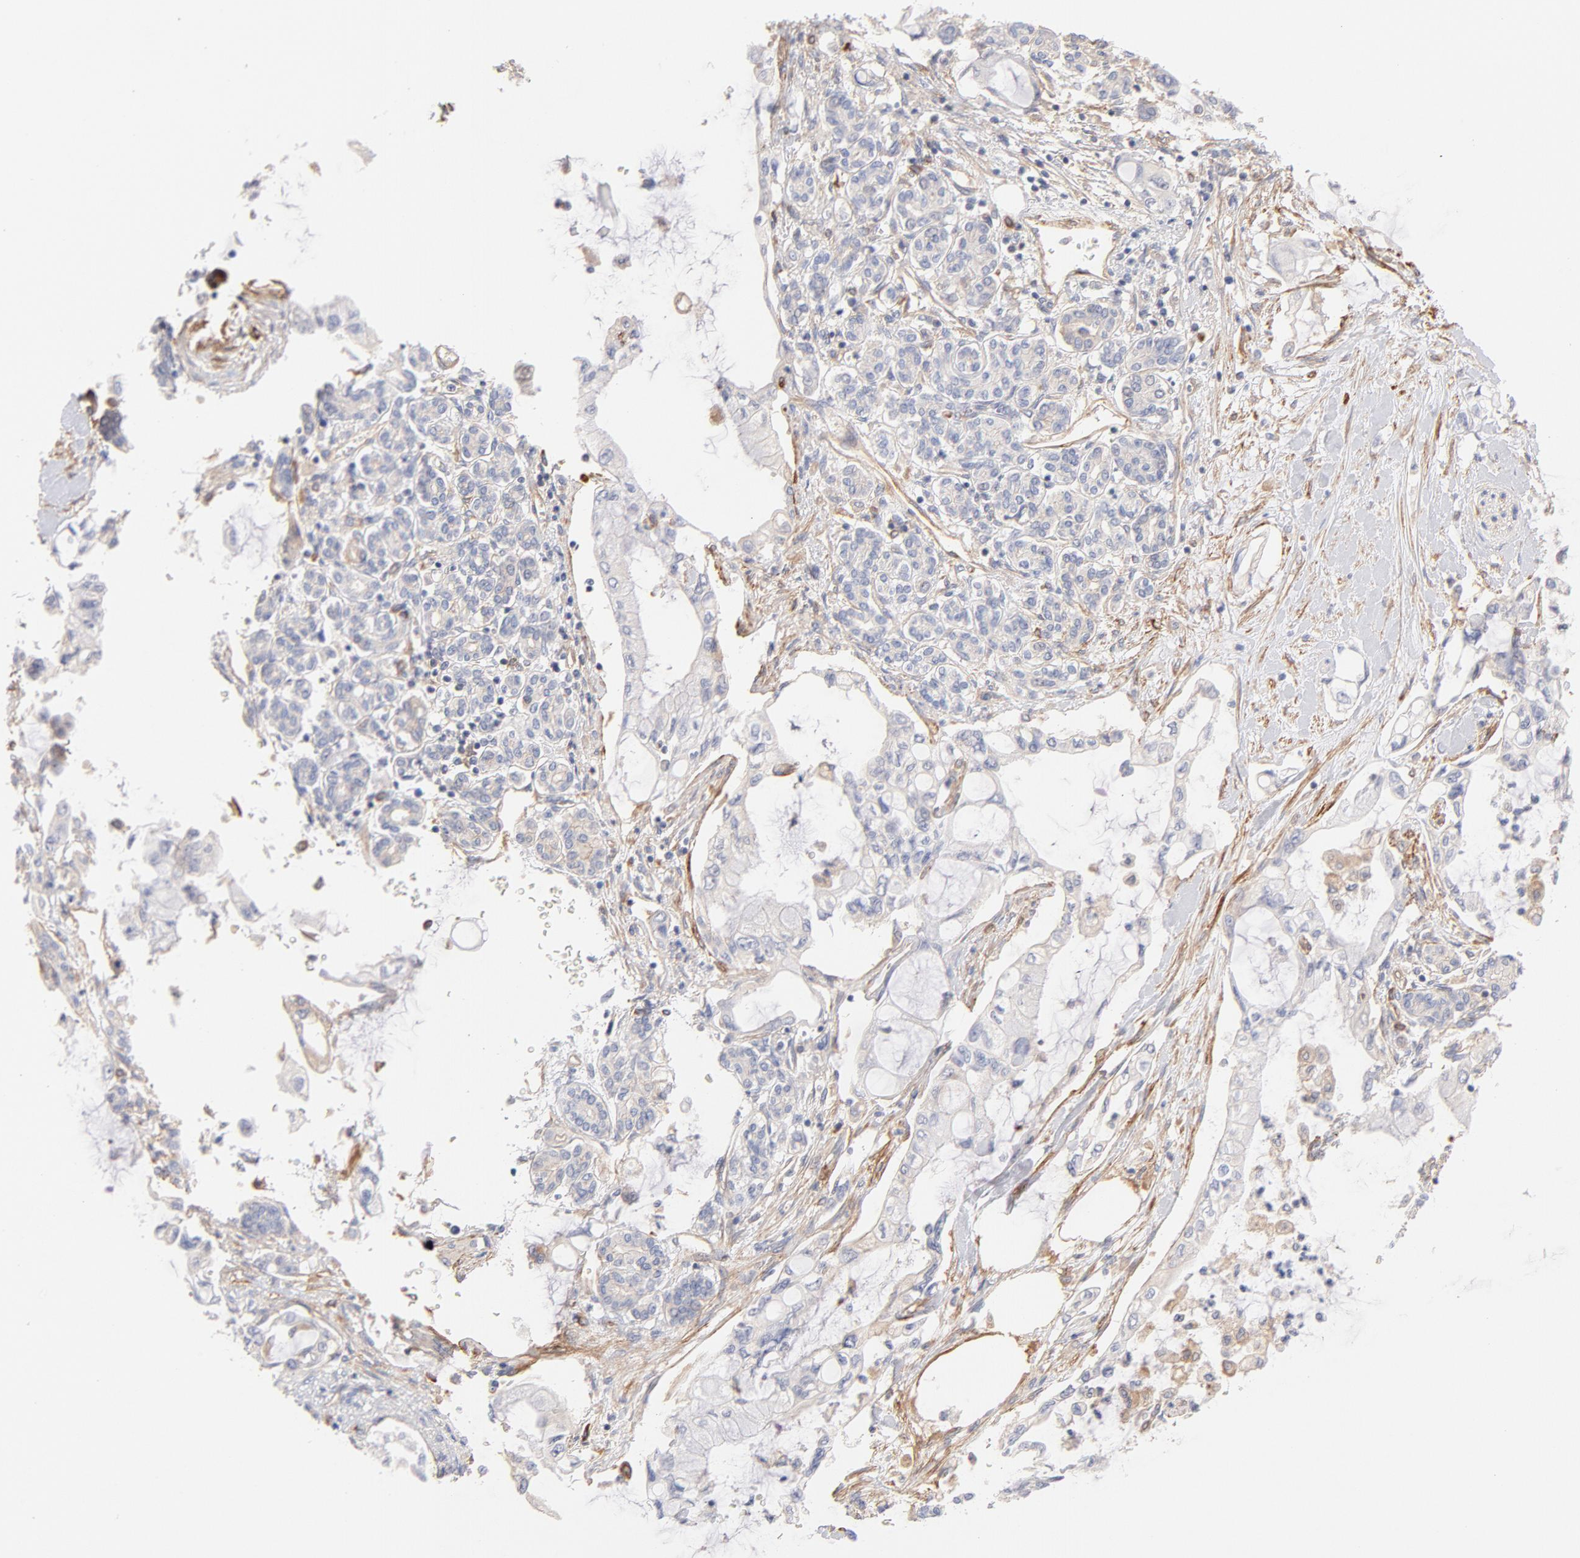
{"staining": {"intensity": "negative", "quantity": "none", "location": "none"}, "tissue": "pancreatic cancer", "cell_type": "Tumor cells", "image_type": "cancer", "snomed": [{"axis": "morphology", "description": "Adenocarcinoma, NOS"}, {"axis": "topography", "description": "Pancreas"}], "caption": "Tumor cells show no significant staining in pancreatic cancer (adenocarcinoma).", "gene": "LDLRAP1", "patient": {"sex": "female", "age": 70}}